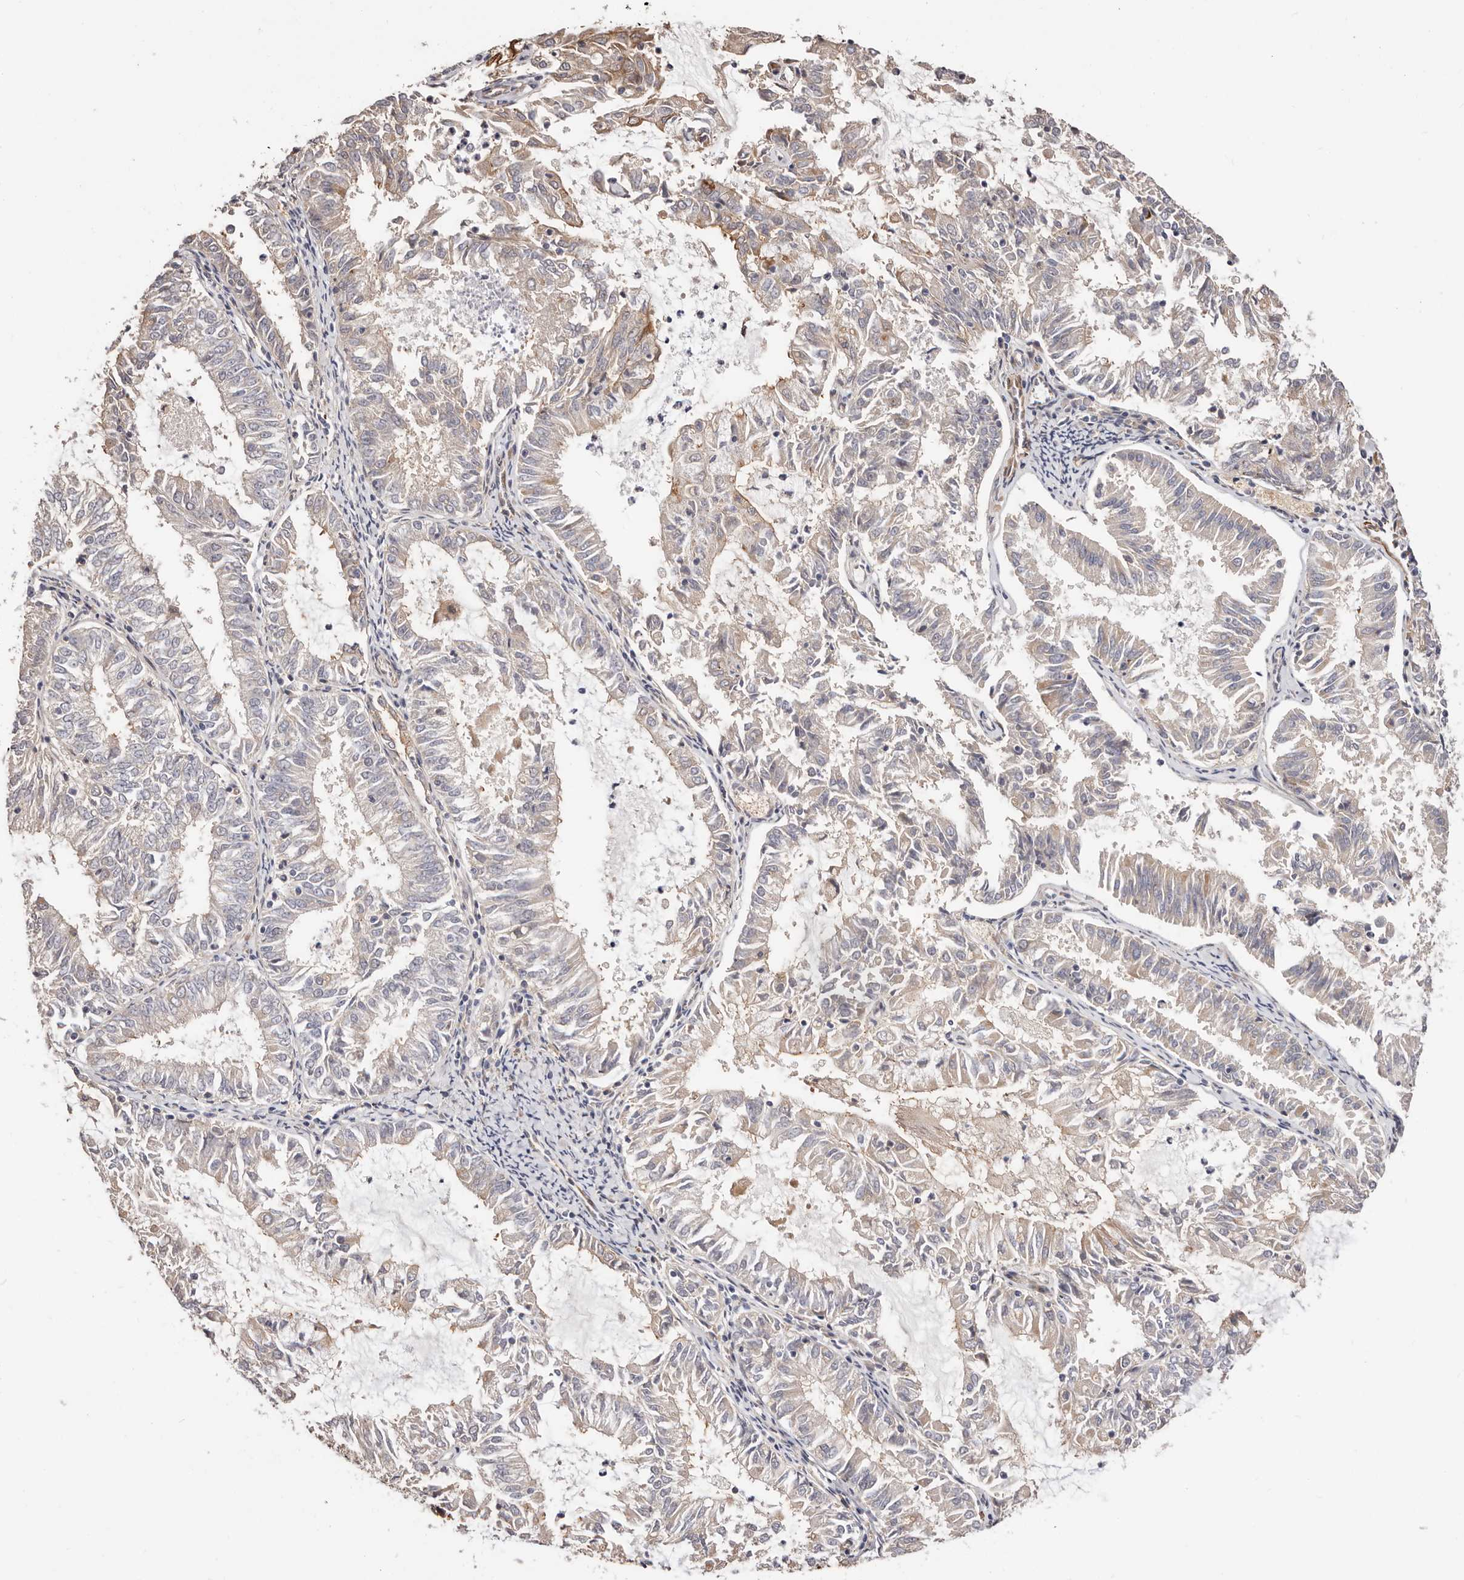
{"staining": {"intensity": "weak", "quantity": "<25%", "location": "cytoplasmic/membranous"}, "tissue": "endometrial cancer", "cell_type": "Tumor cells", "image_type": "cancer", "snomed": [{"axis": "morphology", "description": "Adenocarcinoma, NOS"}, {"axis": "topography", "description": "Endometrium"}], "caption": "The micrograph reveals no significant staining in tumor cells of endometrial cancer (adenocarcinoma).", "gene": "TRIP13", "patient": {"sex": "female", "age": 57}}